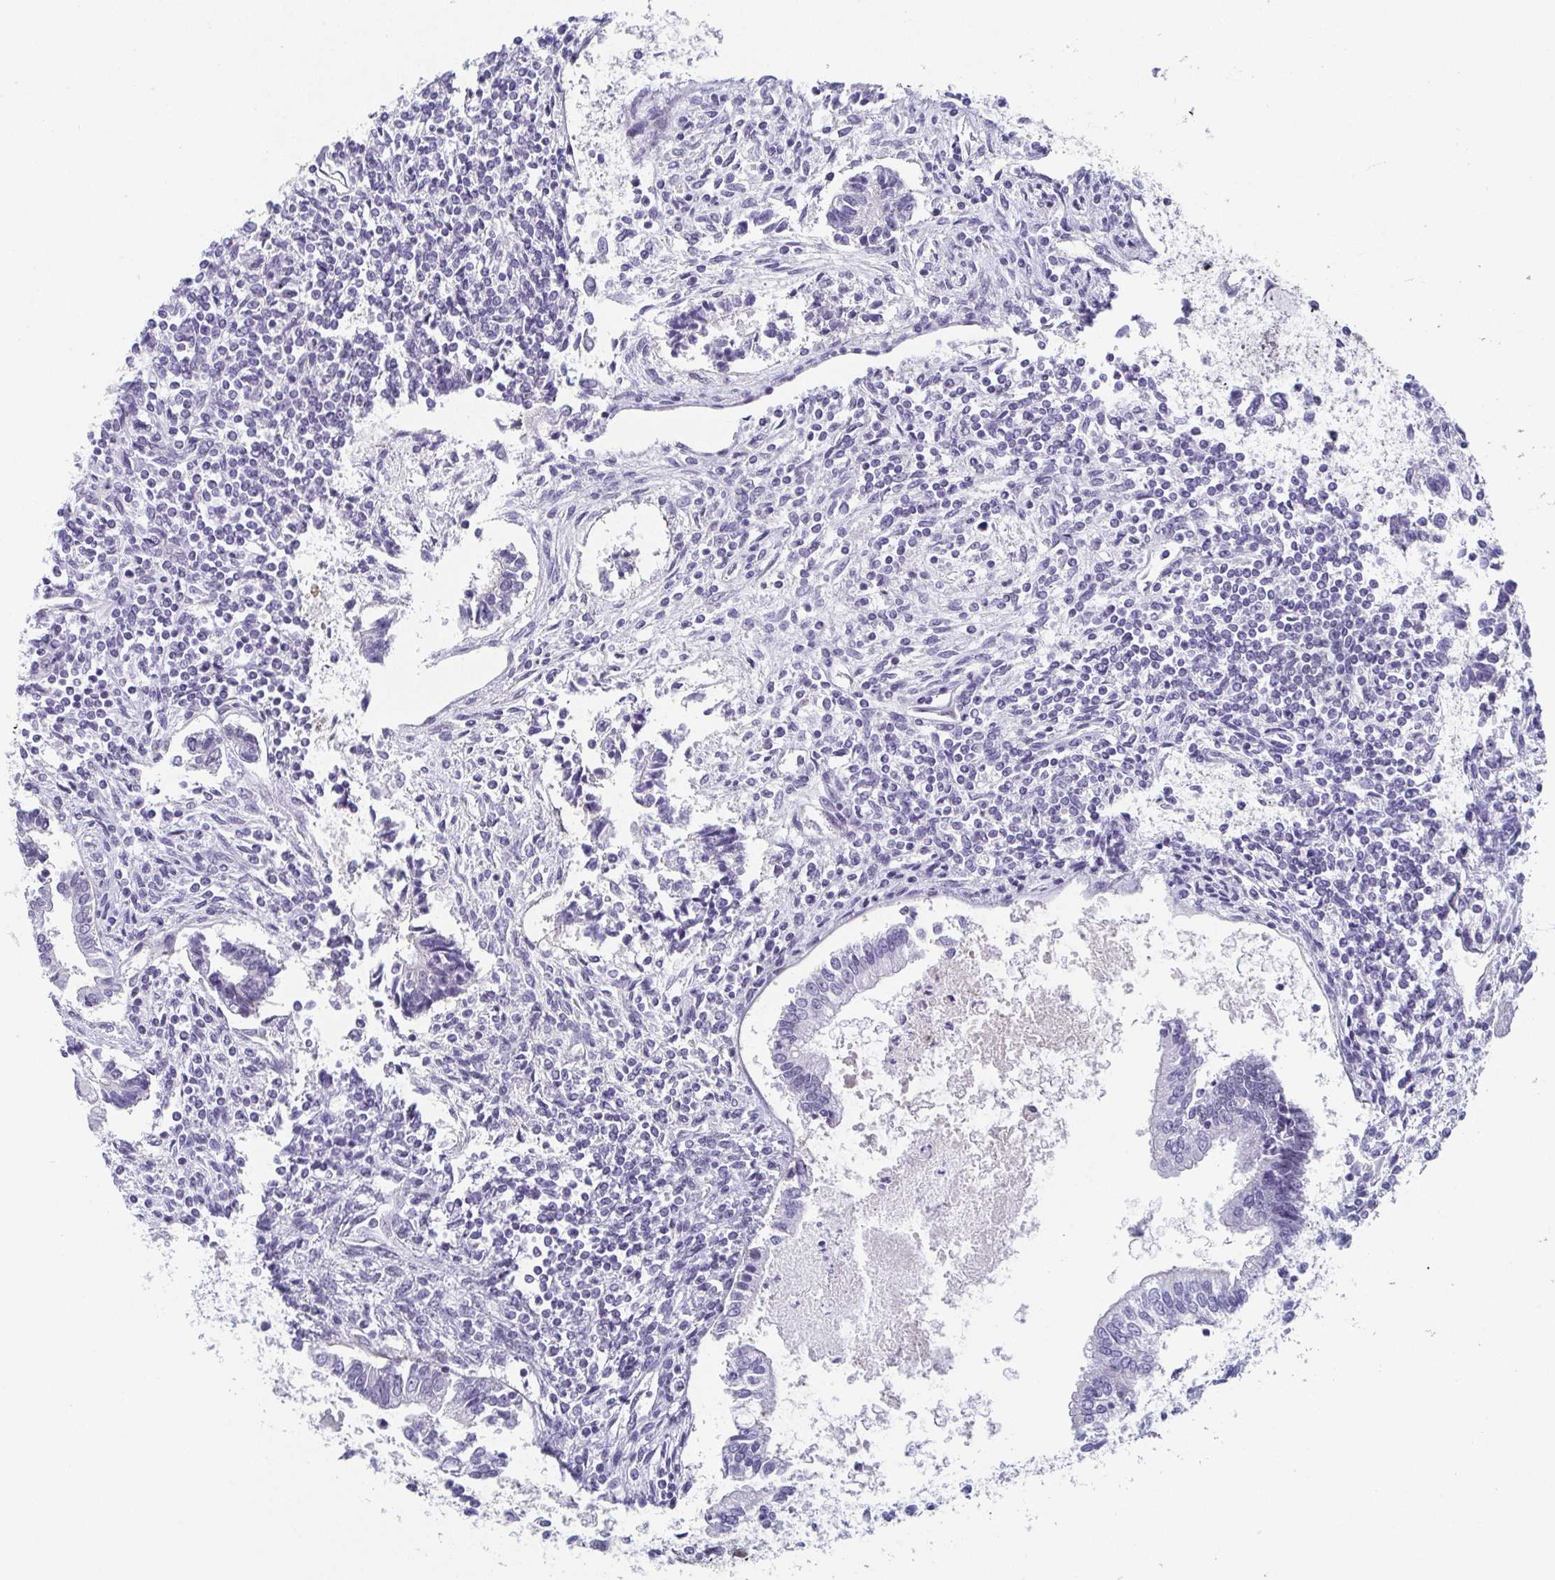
{"staining": {"intensity": "negative", "quantity": "none", "location": "none"}, "tissue": "testis cancer", "cell_type": "Tumor cells", "image_type": "cancer", "snomed": [{"axis": "morphology", "description": "Carcinoma, Embryonal, NOS"}, {"axis": "topography", "description": "Testis"}], "caption": "IHC image of neoplastic tissue: embryonal carcinoma (testis) stained with DAB demonstrates no significant protein expression in tumor cells.", "gene": "EXOSC7", "patient": {"sex": "male", "age": 37}}